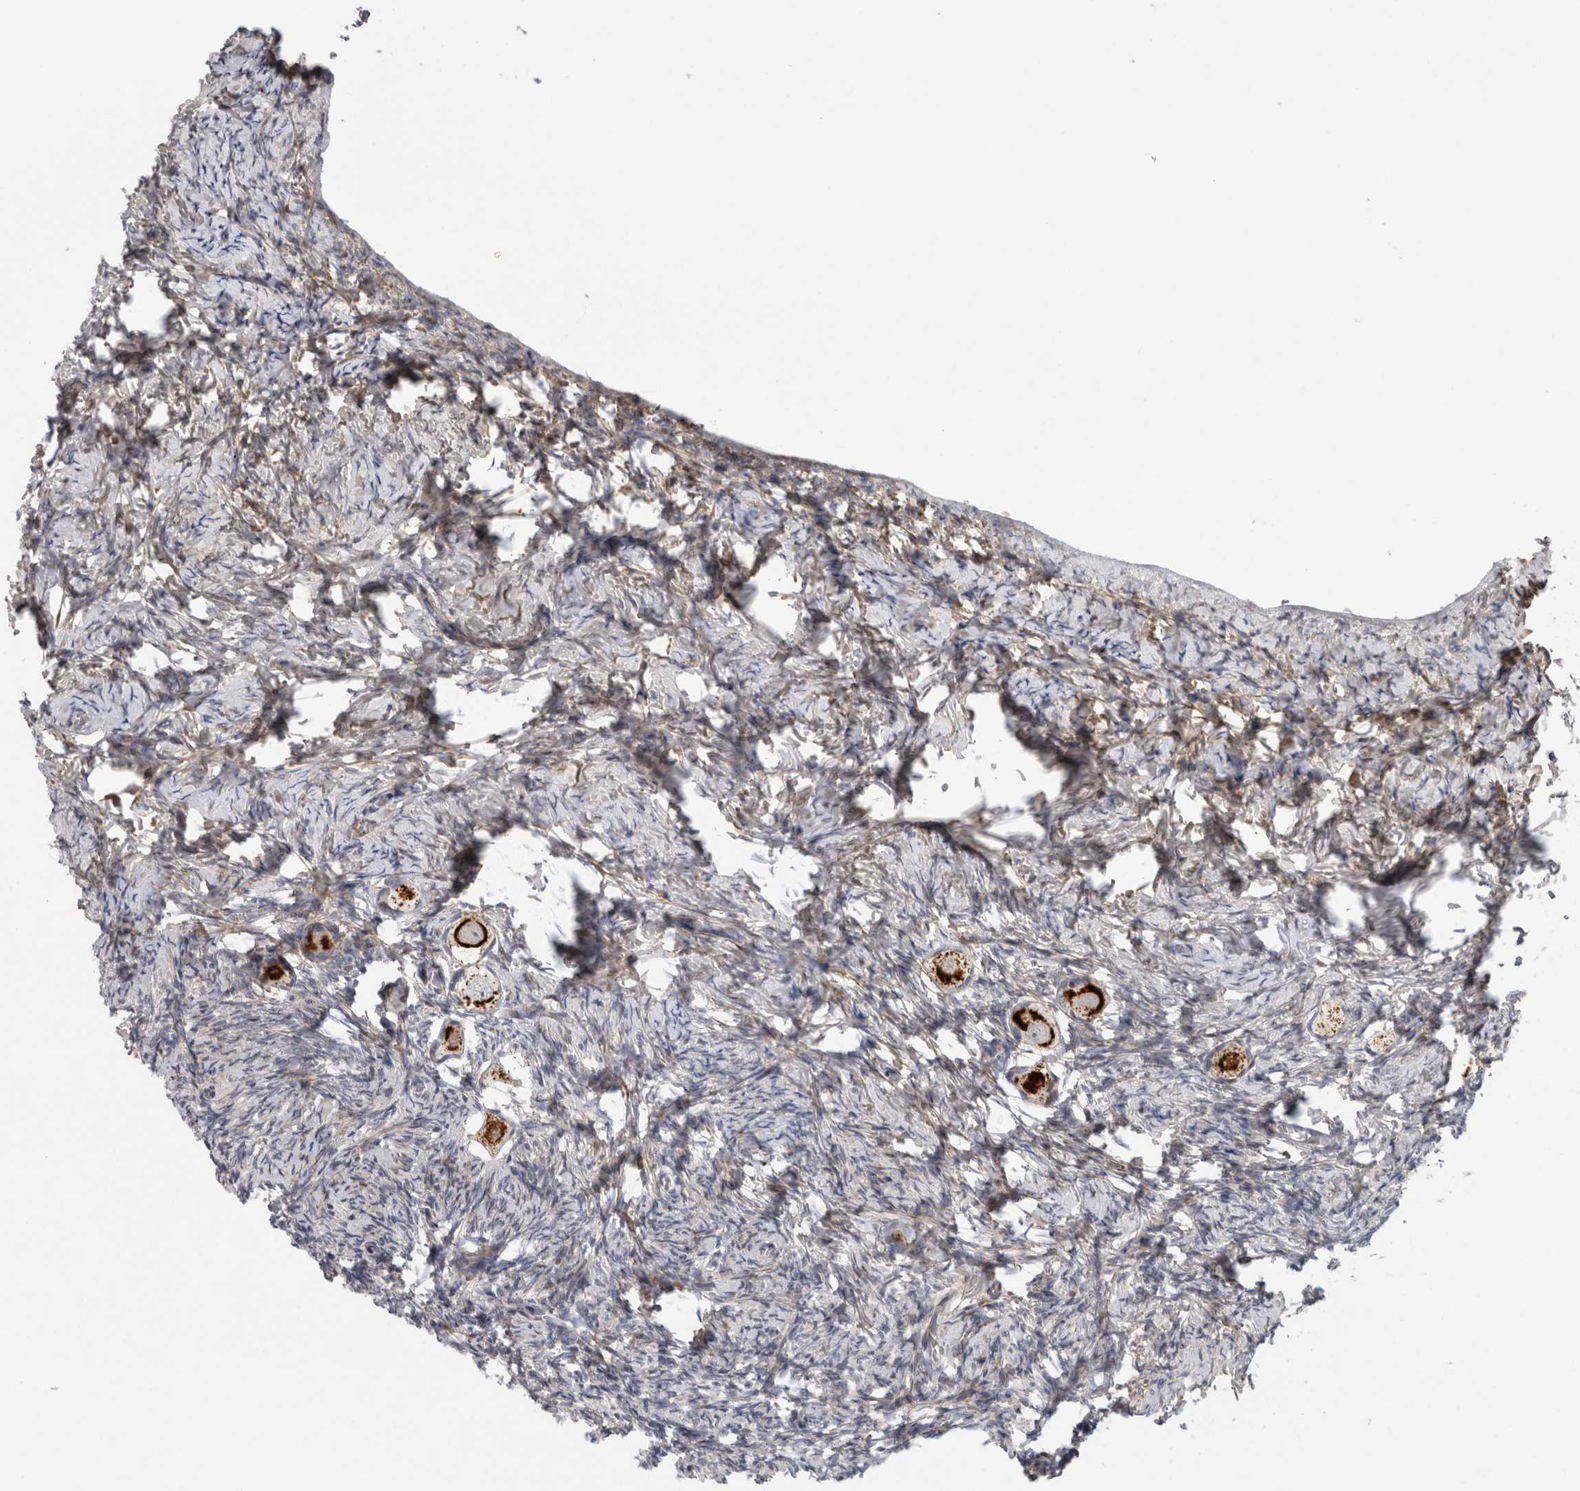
{"staining": {"intensity": "strong", "quantity": ">75%", "location": "cytoplasmic/membranous"}, "tissue": "ovary", "cell_type": "Follicle cells", "image_type": "normal", "snomed": [{"axis": "morphology", "description": "Normal tissue, NOS"}, {"axis": "topography", "description": "Ovary"}], "caption": "Unremarkable ovary demonstrates strong cytoplasmic/membranous expression in about >75% of follicle cells.", "gene": "RBM48", "patient": {"sex": "female", "age": 27}}